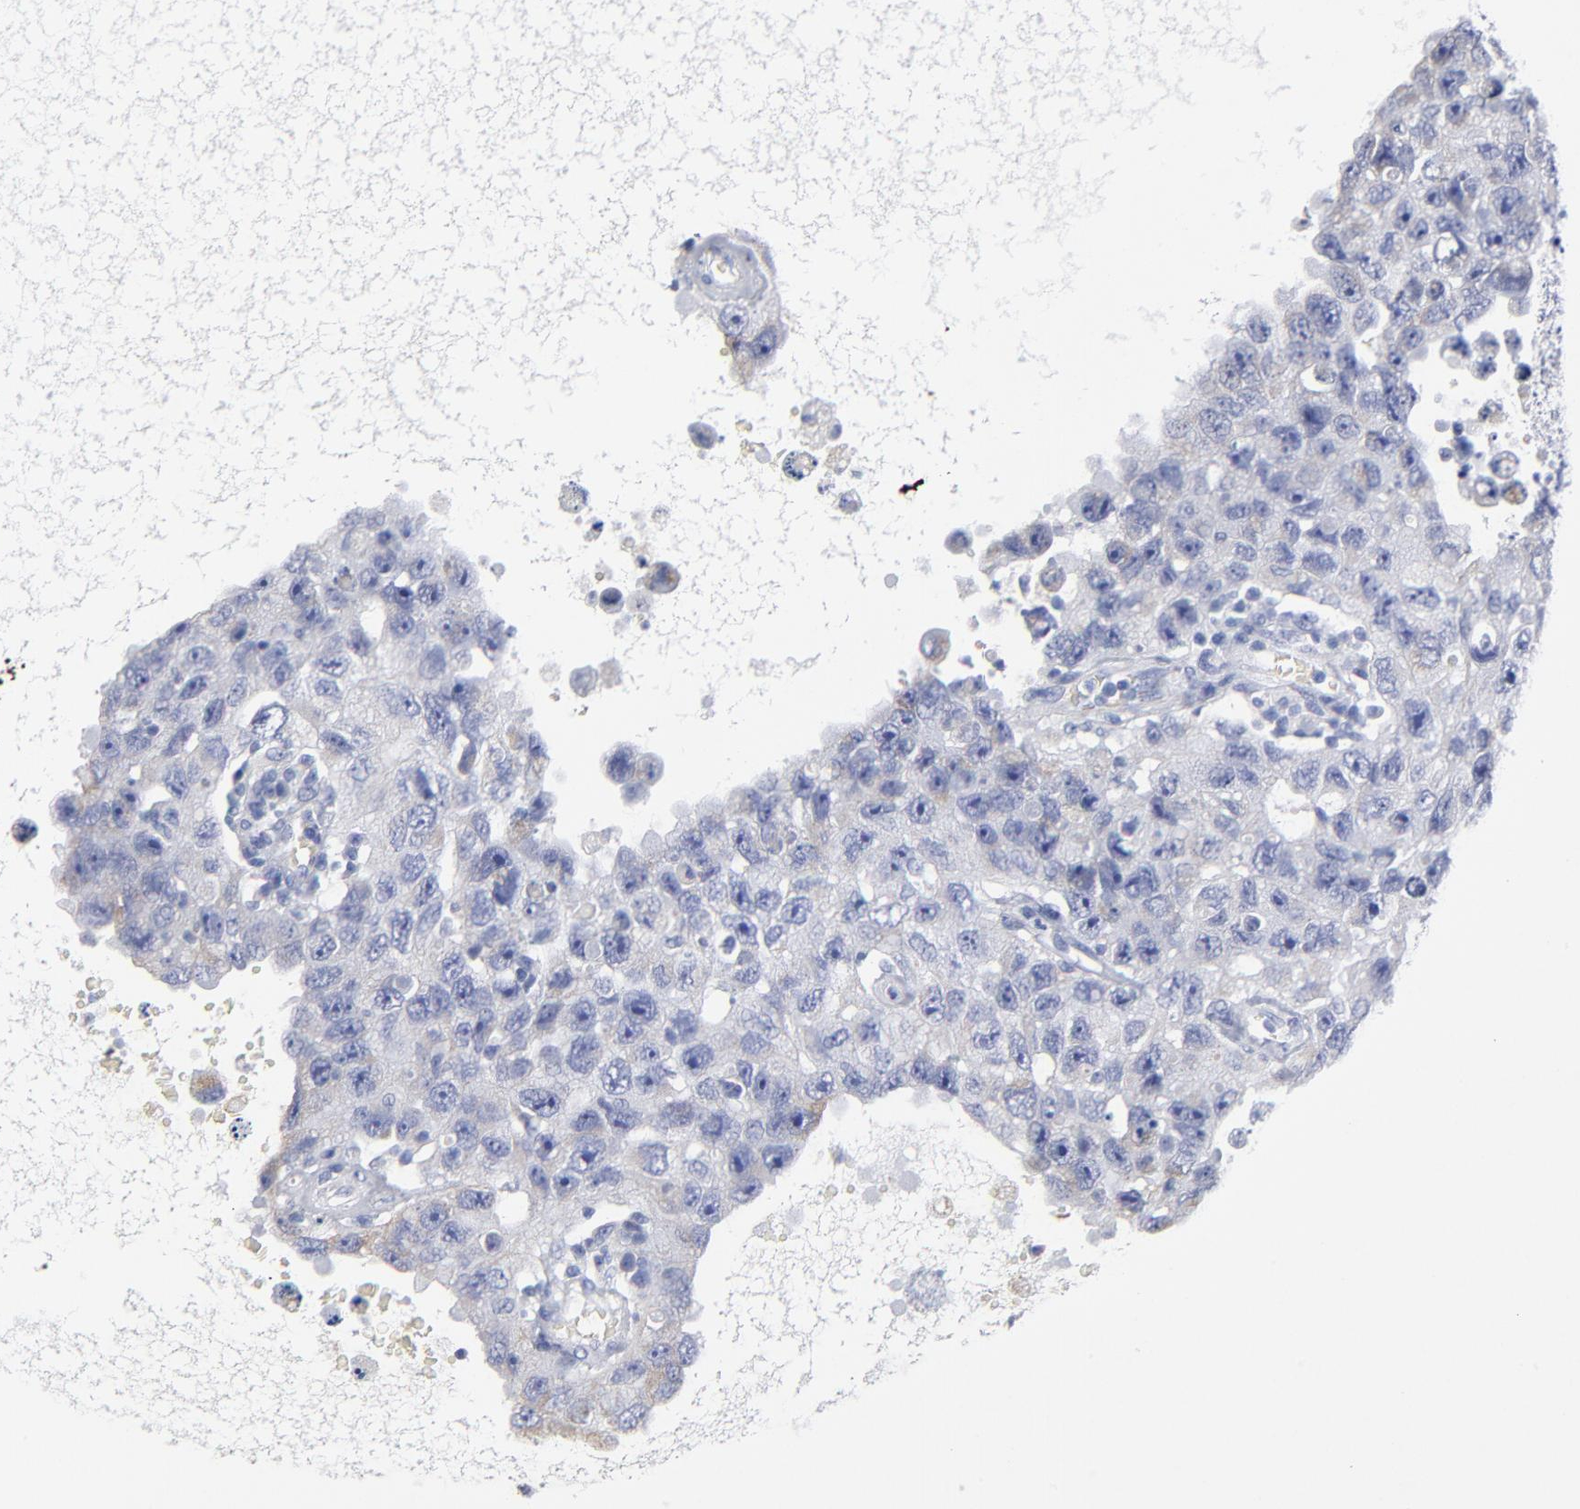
{"staining": {"intensity": "negative", "quantity": "none", "location": "none"}, "tissue": "testis cancer", "cell_type": "Tumor cells", "image_type": "cancer", "snomed": [{"axis": "morphology", "description": "Carcinoma, Embryonal, NOS"}, {"axis": "topography", "description": "Testis"}], "caption": "Tumor cells show no significant protein staining in testis embryonal carcinoma.", "gene": "PTP4A1", "patient": {"sex": "male", "age": 26}}